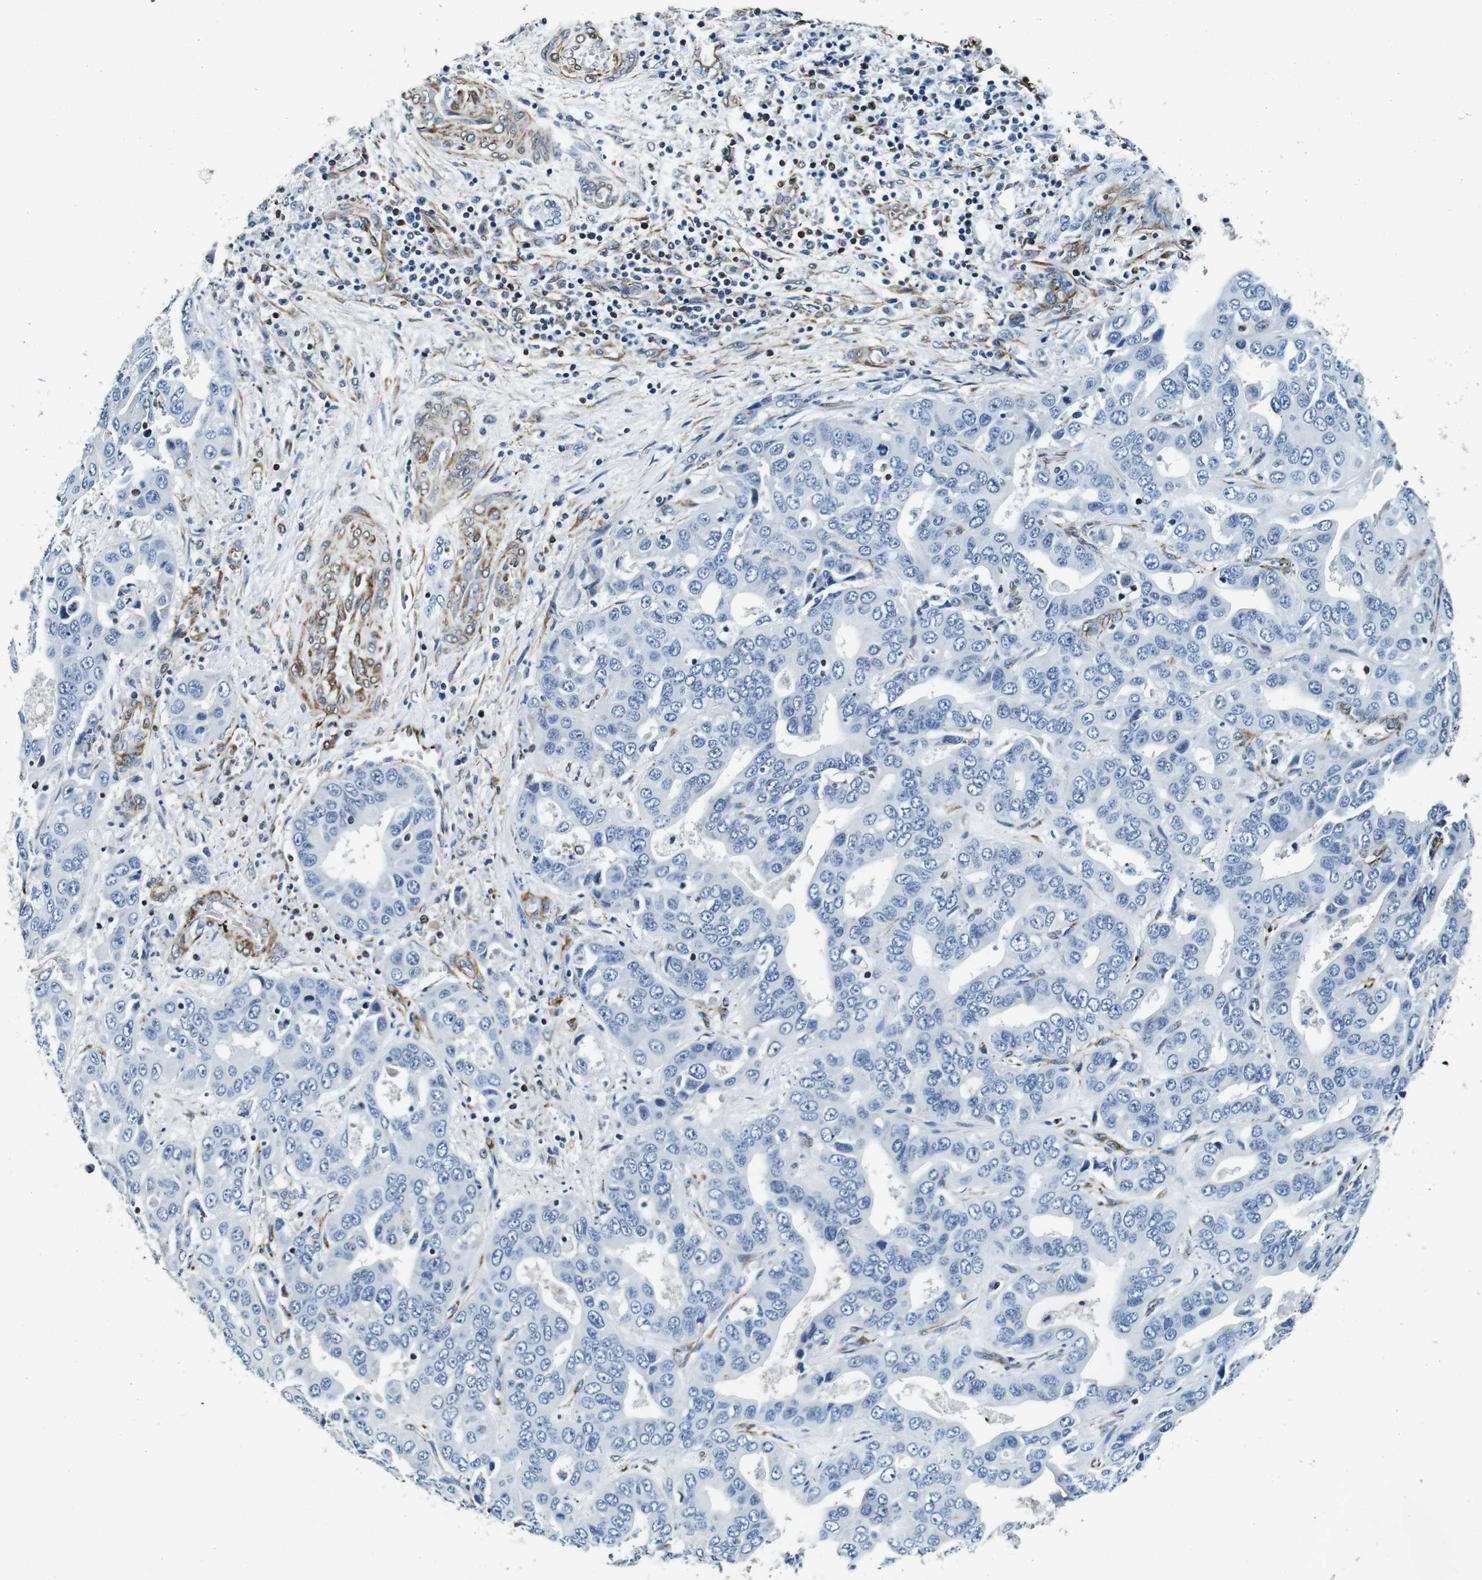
{"staining": {"intensity": "negative", "quantity": "none", "location": "none"}, "tissue": "liver cancer", "cell_type": "Tumor cells", "image_type": "cancer", "snomed": [{"axis": "morphology", "description": "Cholangiocarcinoma"}, {"axis": "topography", "description": "Liver"}], "caption": "This photomicrograph is of liver cholangiocarcinoma stained with immunohistochemistry (IHC) to label a protein in brown with the nuclei are counter-stained blue. There is no positivity in tumor cells.", "gene": "GJE1", "patient": {"sex": "female", "age": 52}}